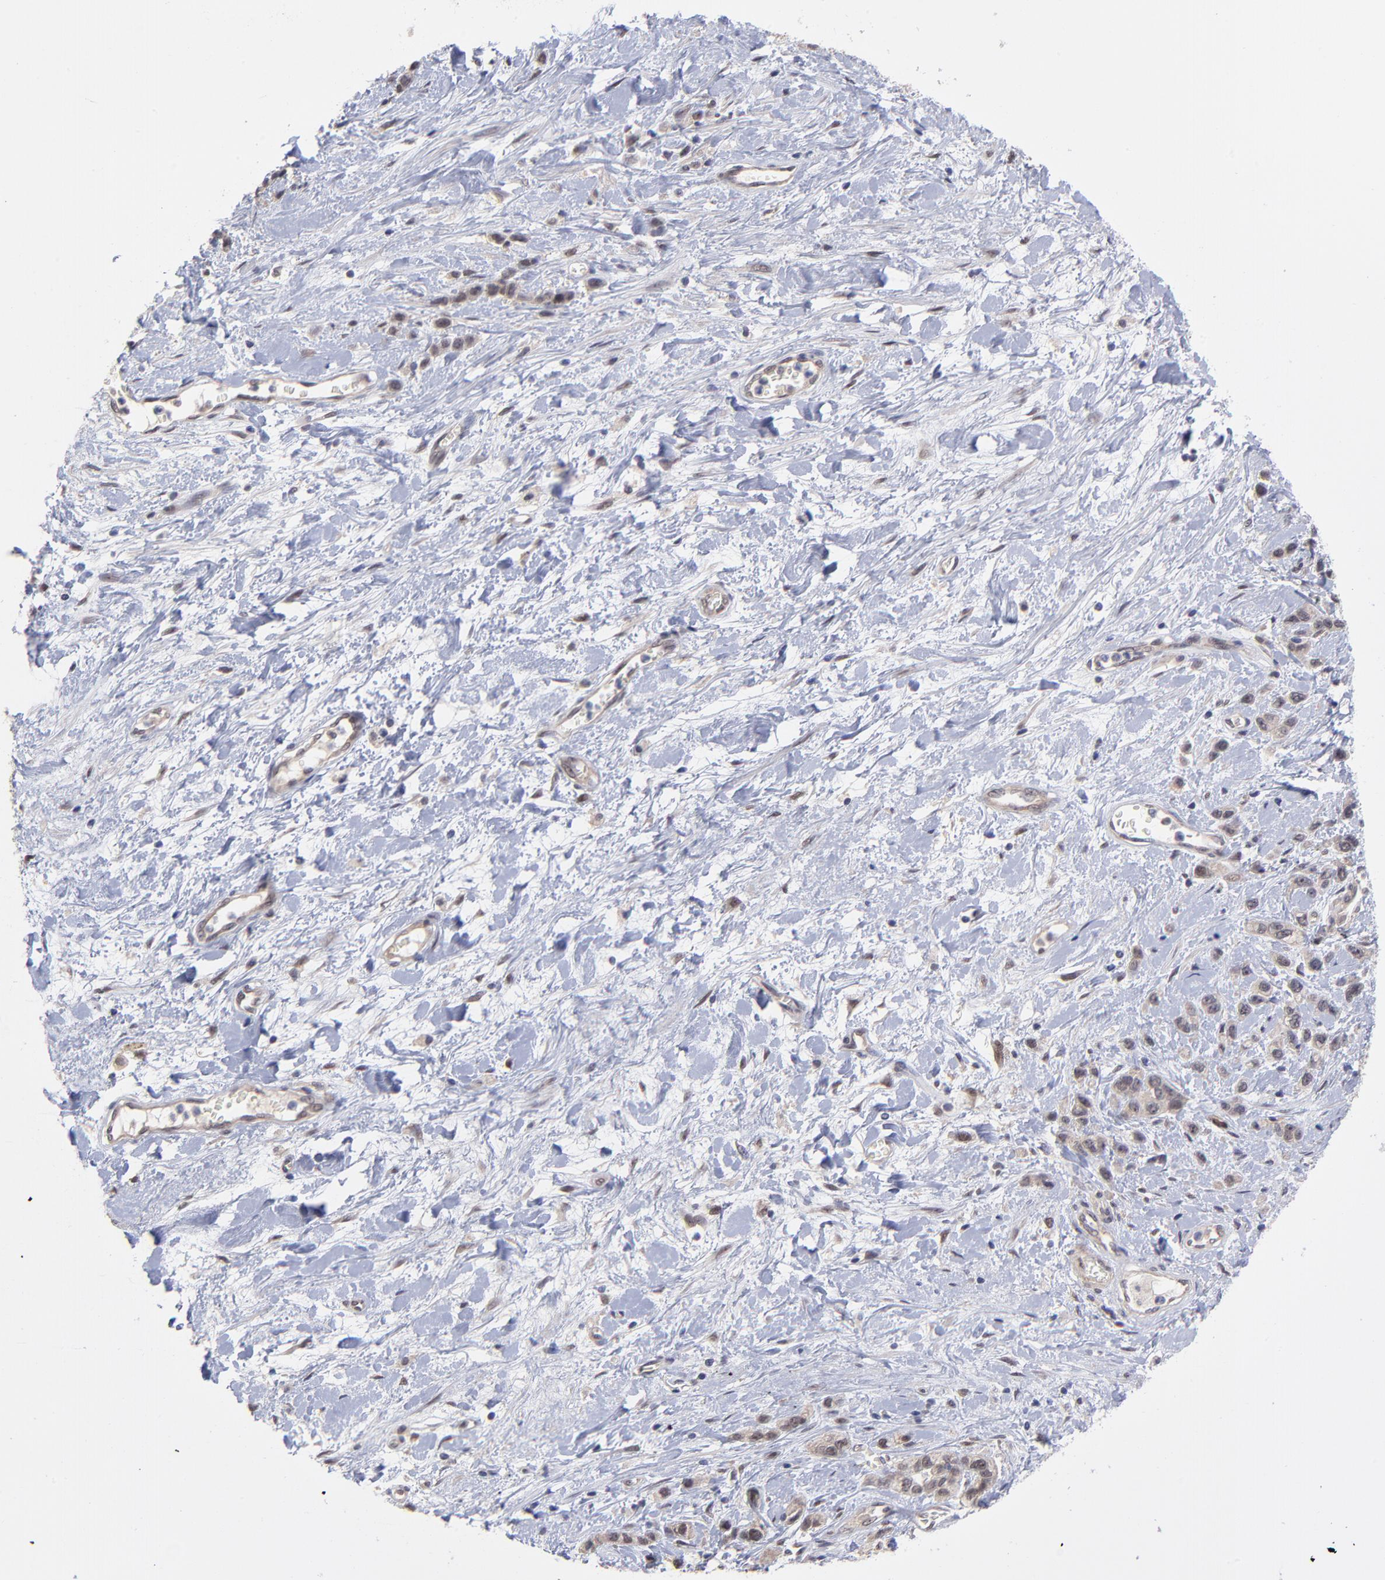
{"staining": {"intensity": "weak", "quantity": ">75%", "location": "cytoplasmic/membranous"}, "tissue": "stomach cancer", "cell_type": "Tumor cells", "image_type": "cancer", "snomed": [{"axis": "morphology", "description": "Normal tissue, NOS"}, {"axis": "morphology", "description": "Adenocarcinoma, NOS"}, {"axis": "morphology", "description": "Adenocarcinoma, High grade"}, {"axis": "topography", "description": "Stomach, upper"}, {"axis": "topography", "description": "Stomach"}], "caption": "An IHC micrograph of neoplastic tissue is shown. Protein staining in brown highlights weak cytoplasmic/membranous positivity in stomach cancer (adenocarcinoma) within tumor cells. (Stains: DAB in brown, nuclei in blue, Microscopy: brightfield microscopy at high magnification).", "gene": "UBE2E3", "patient": {"sex": "female", "age": 65}}